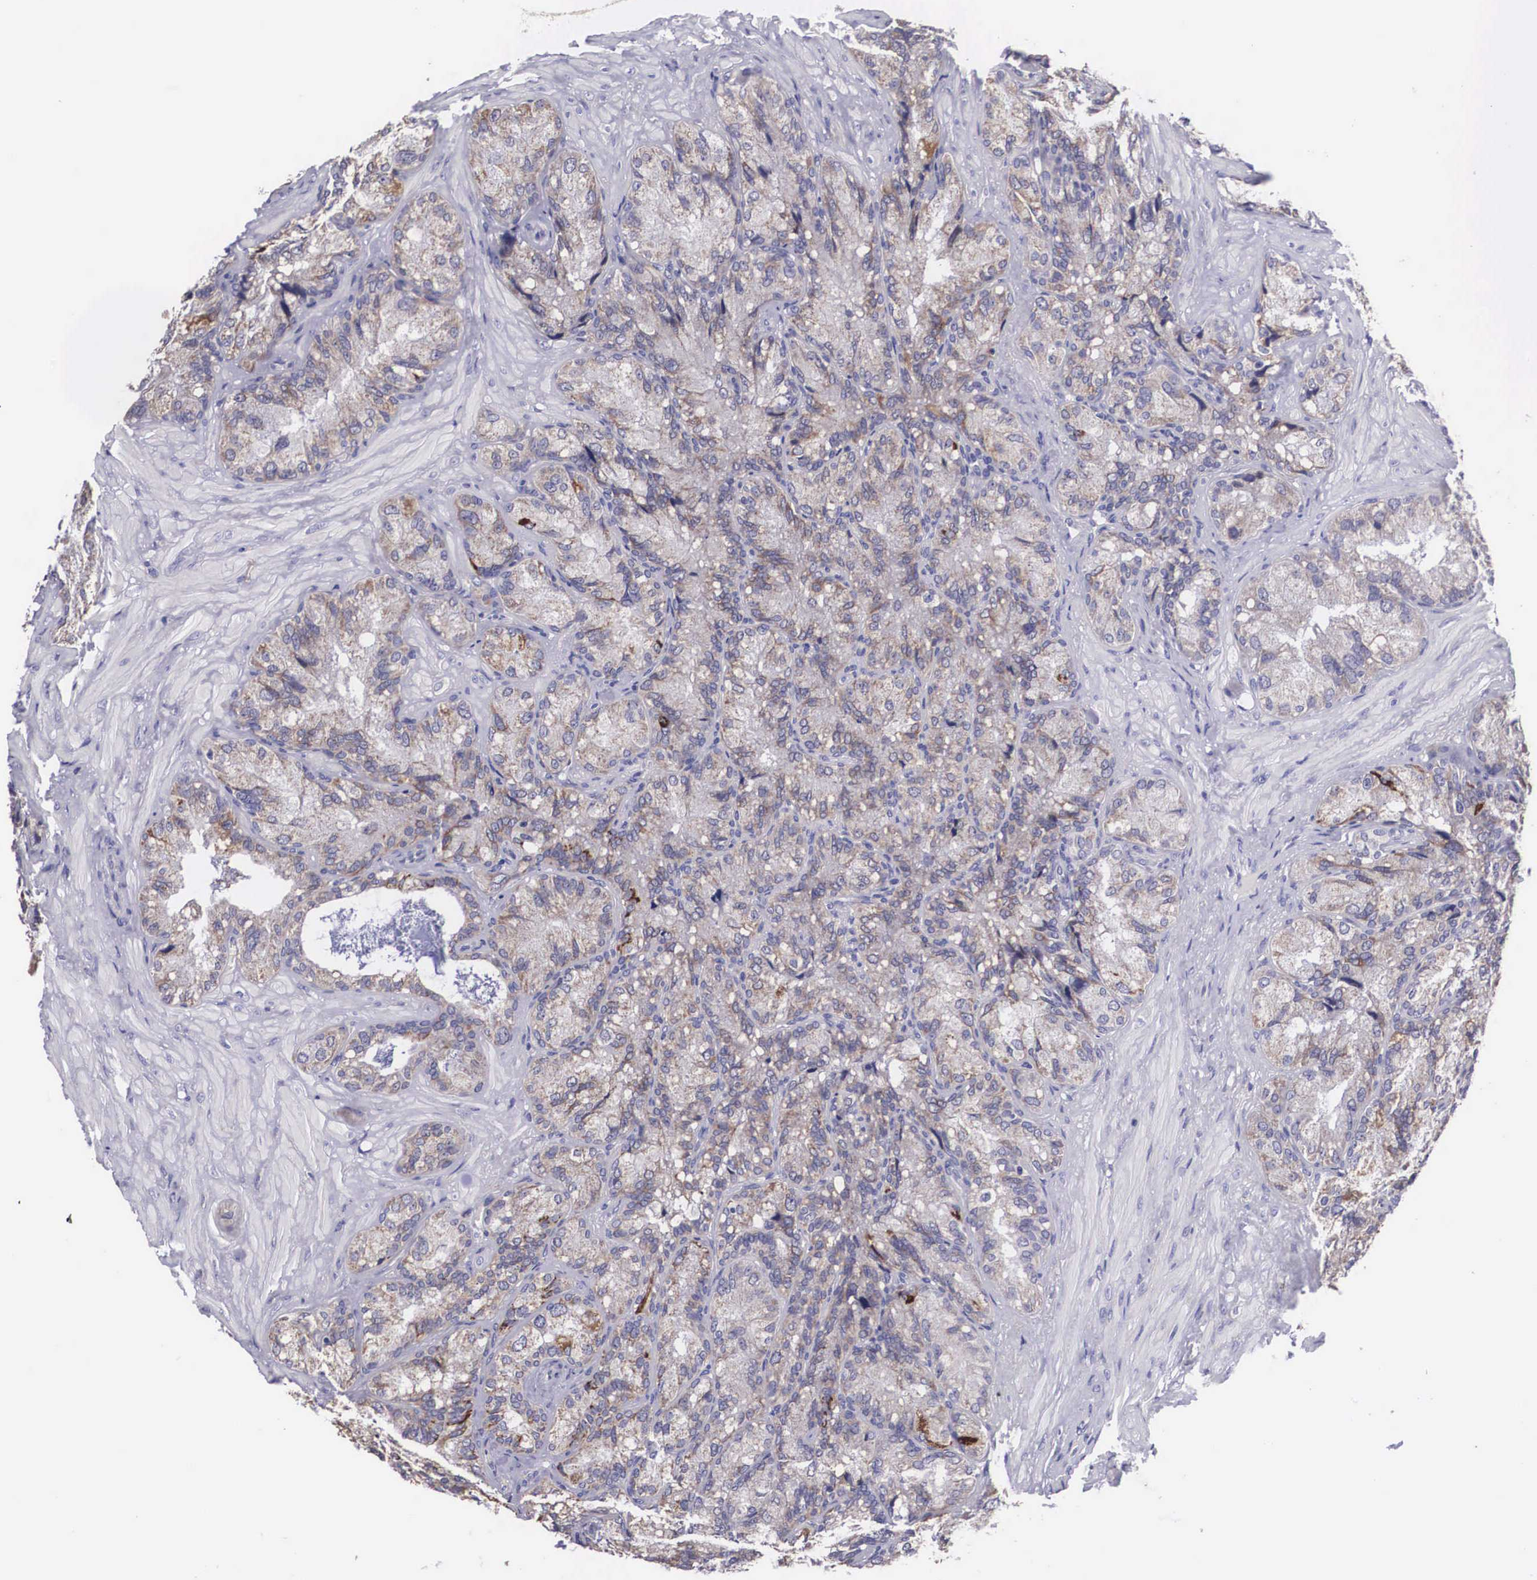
{"staining": {"intensity": "weak", "quantity": "25%-75%", "location": "cytoplasmic/membranous"}, "tissue": "seminal vesicle", "cell_type": "Glandular cells", "image_type": "normal", "snomed": [{"axis": "morphology", "description": "Normal tissue, NOS"}, {"axis": "topography", "description": "Seminal veicle"}], "caption": "A brown stain highlights weak cytoplasmic/membranous positivity of a protein in glandular cells of unremarkable seminal vesicle. The protein of interest is shown in brown color, while the nuclei are stained blue.", "gene": "ARG2", "patient": {"sex": "male", "age": 69}}